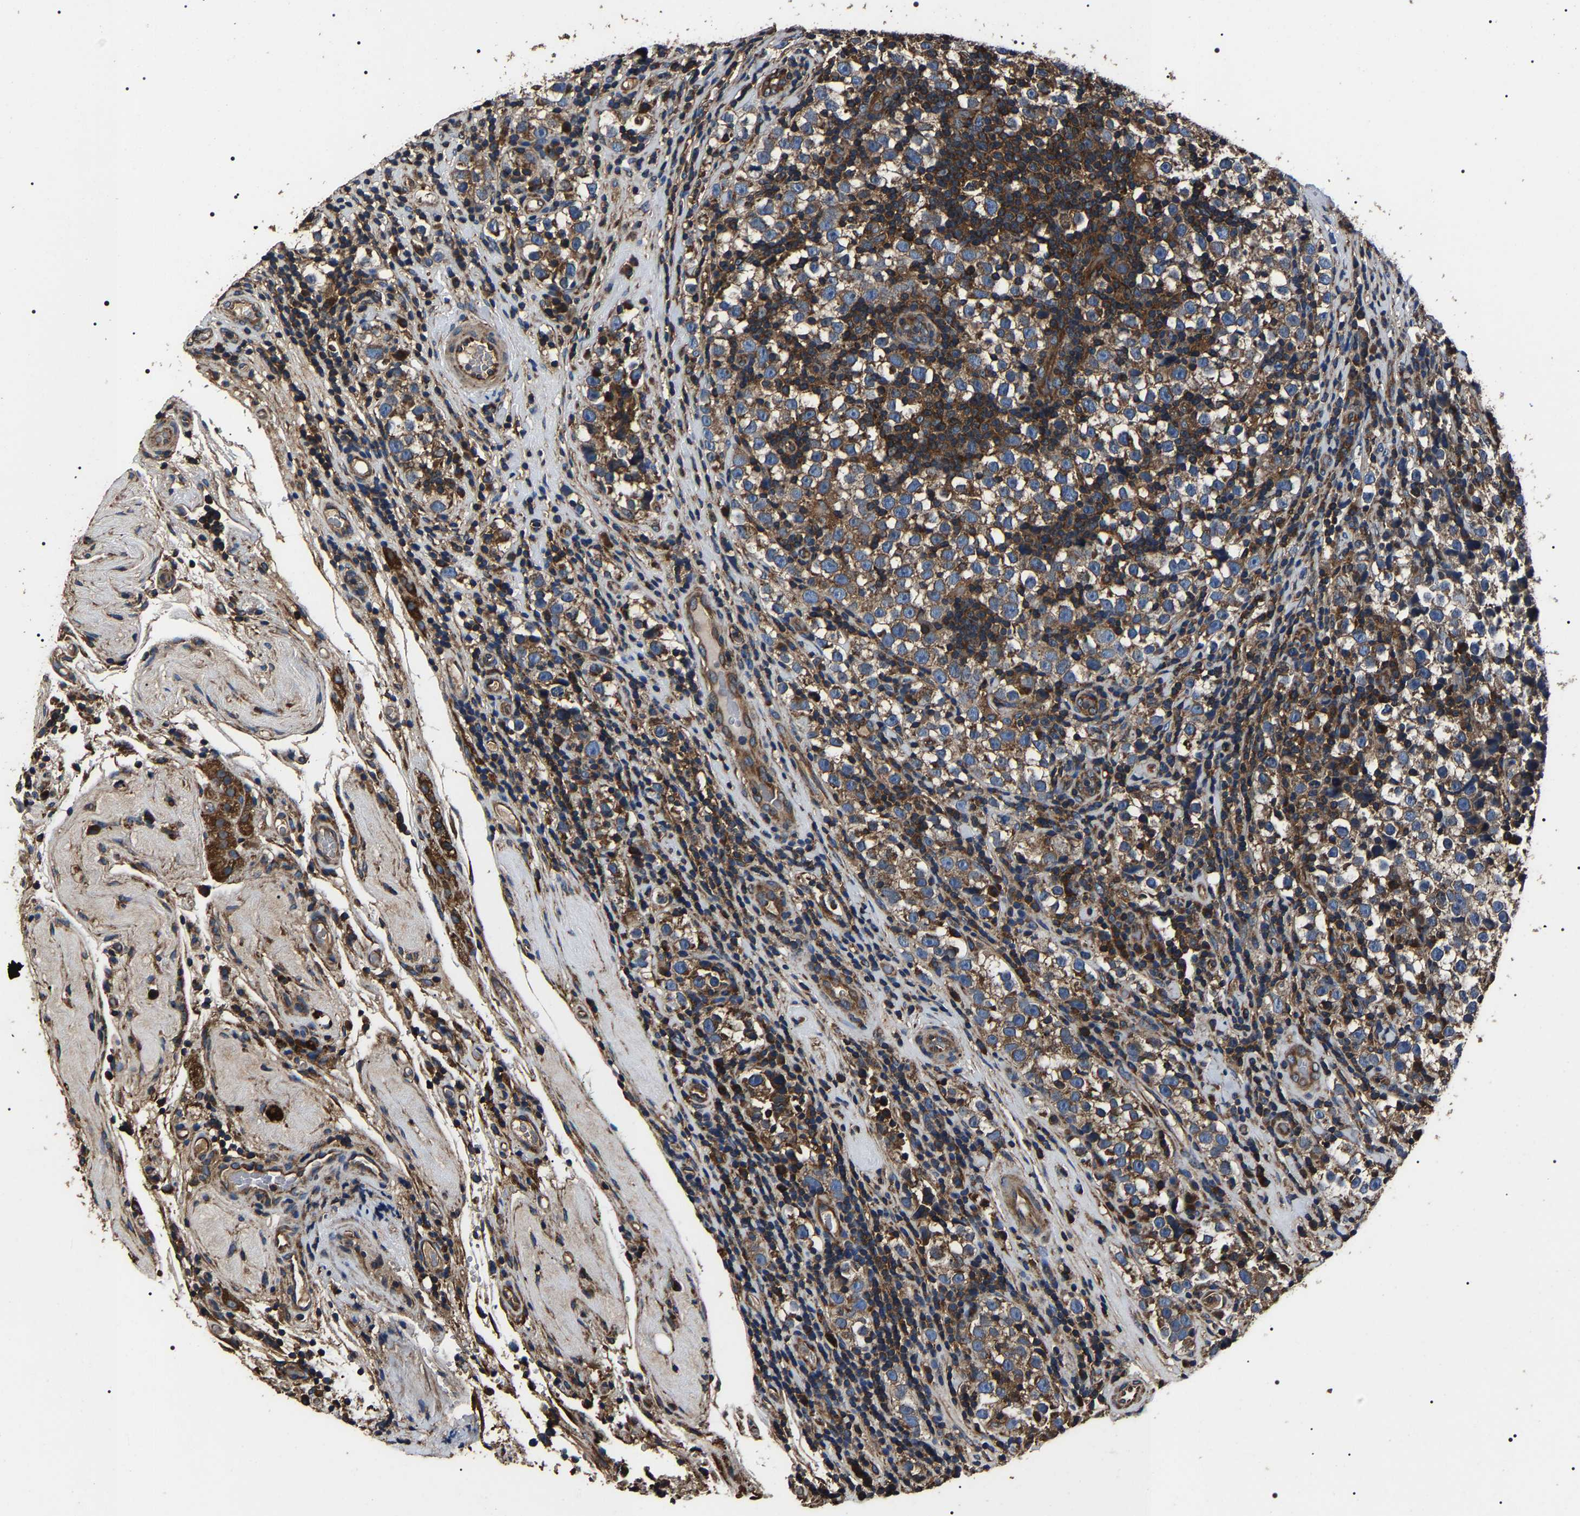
{"staining": {"intensity": "moderate", "quantity": ">75%", "location": "cytoplasmic/membranous"}, "tissue": "testis cancer", "cell_type": "Tumor cells", "image_type": "cancer", "snomed": [{"axis": "morphology", "description": "Normal tissue, NOS"}, {"axis": "morphology", "description": "Seminoma, NOS"}, {"axis": "topography", "description": "Testis"}], "caption": "Immunohistochemical staining of seminoma (testis) shows medium levels of moderate cytoplasmic/membranous protein staining in approximately >75% of tumor cells.", "gene": "HSCB", "patient": {"sex": "male", "age": 43}}